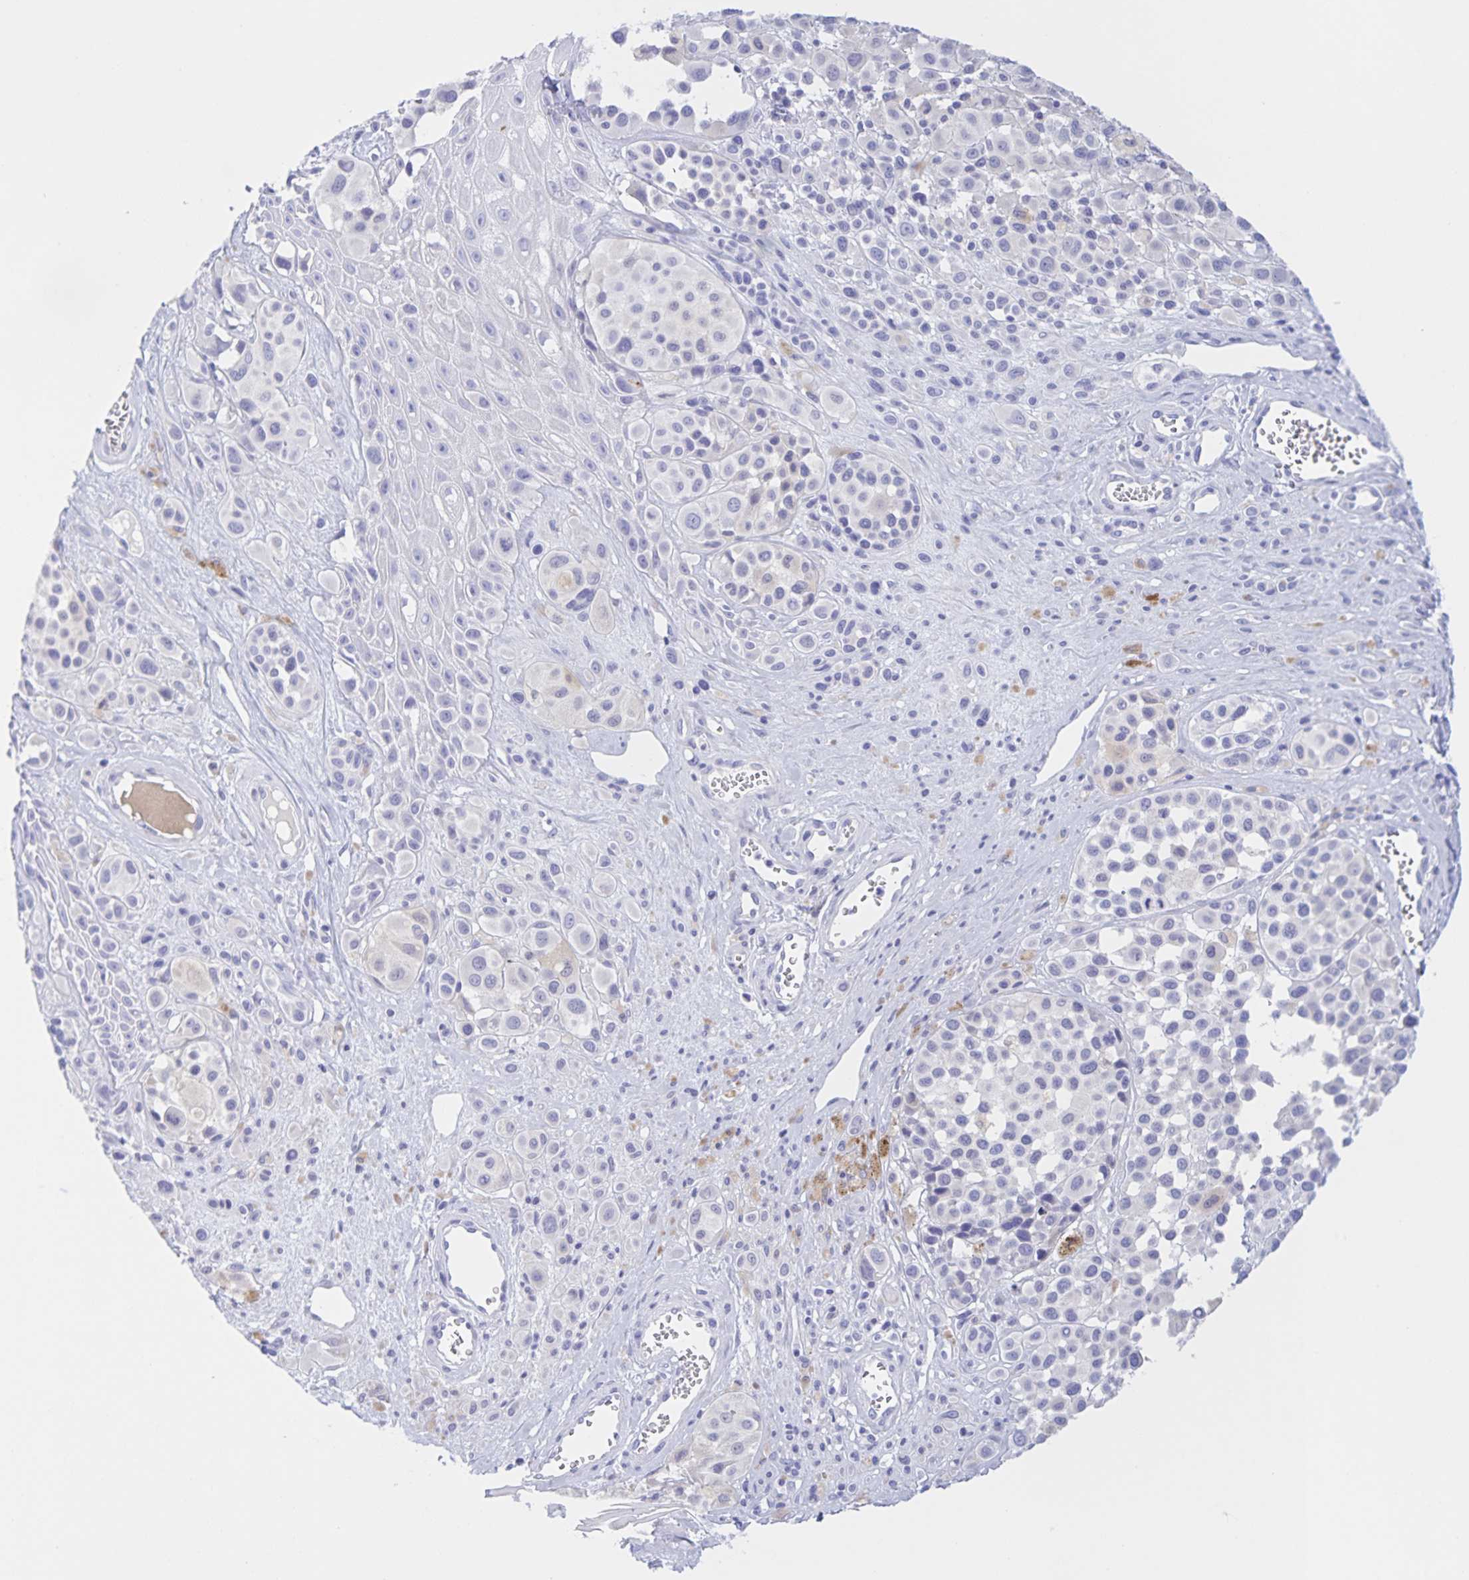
{"staining": {"intensity": "negative", "quantity": "none", "location": "none"}, "tissue": "melanoma", "cell_type": "Tumor cells", "image_type": "cancer", "snomed": [{"axis": "morphology", "description": "Malignant melanoma, NOS"}, {"axis": "topography", "description": "Skin"}], "caption": "A histopathology image of malignant melanoma stained for a protein shows no brown staining in tumor cells.", "gene": "CATSPER4", "patient": {"sex": "male", "age": 77}}